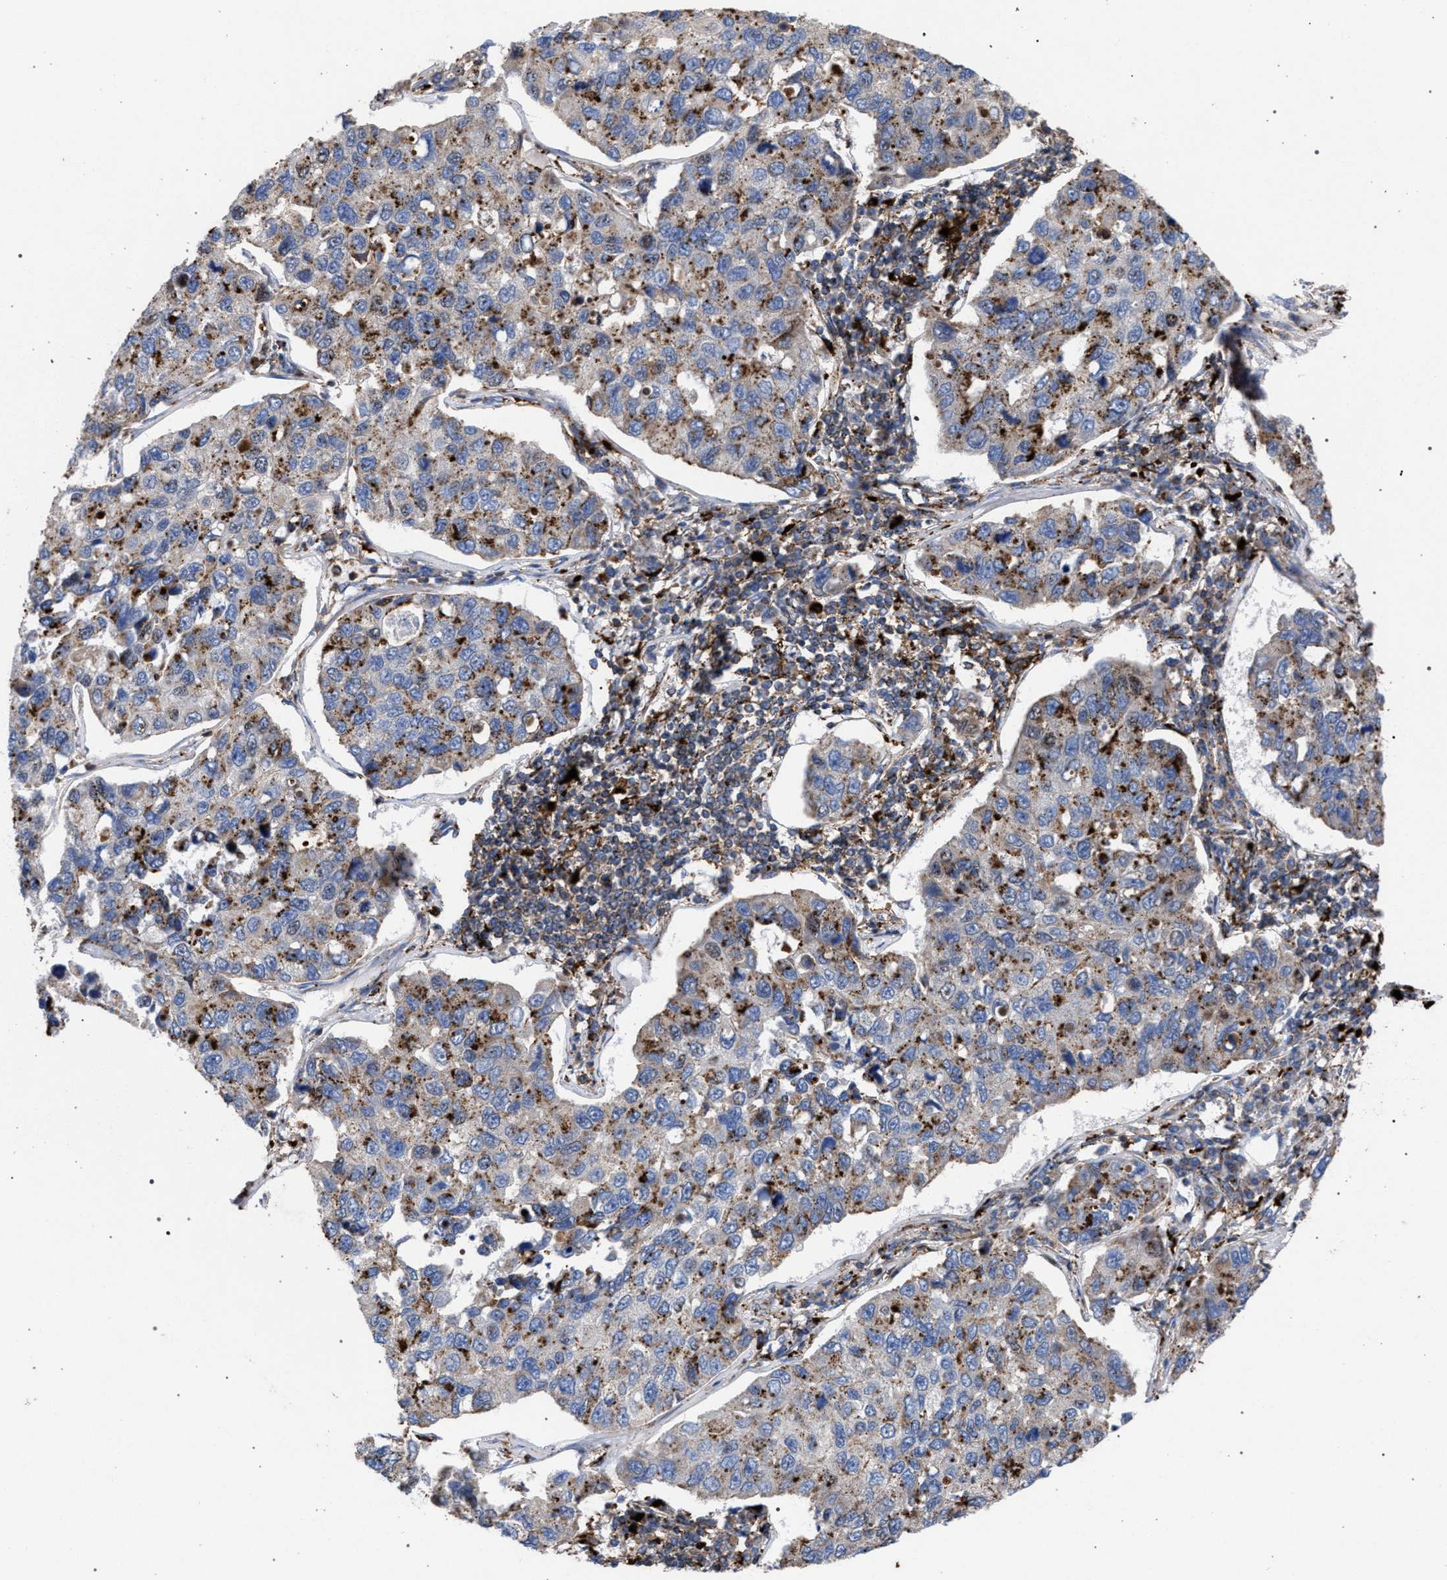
{"staining": {"intensity": "strong", "quantity": "25%-75%", "location": "cytoplasmic/membranous"}, "tissue": "lung cancer", "cell_type": "Tumor cells", "image_type": "cancer", "snomed": [{"axis": "morphology", "description": "Adenocarcinoma, NOS"}, {"axis": "topography", "description": "Lung"}], "caption": "Lung cancer stained for a protein reveals strong cytoplasmic/membranous positivity in tumor cells.", "gene": "PPT1", "patient": {"sex": "male", "age": 64}}